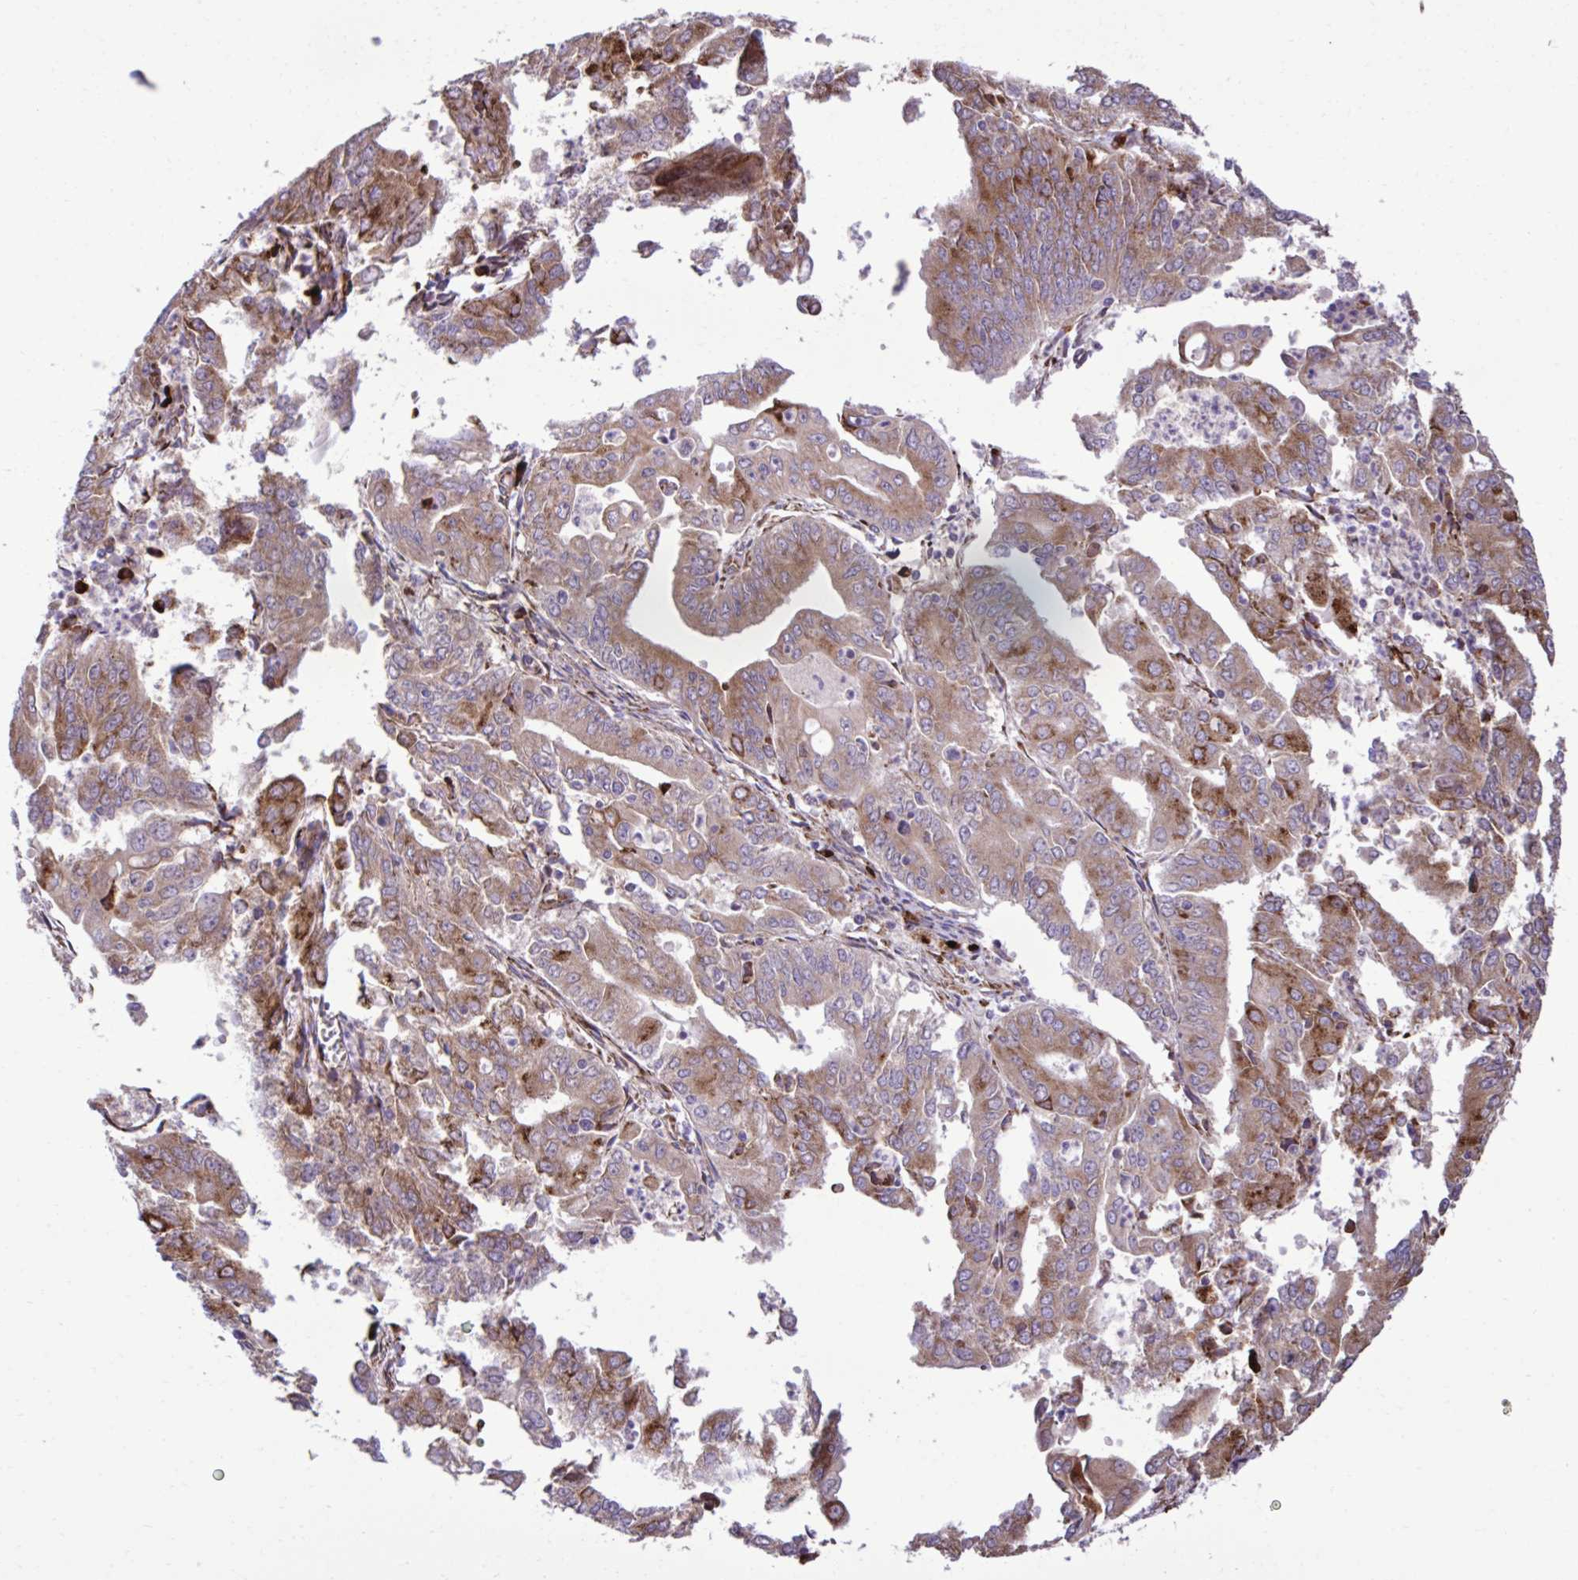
{"staining": {"intensity": "moderate", "quantity": ">75%", "location": "cytoplasmic/membranous"}, "tissue": "cervical cancer", "cell_type": "Tumor cells", "image_type": "cancer", "snomed": [{"axis": "morphology", "description": "Adenocarcinoma, NOS"}, {"axis": "topography", "description": "Cervix"}], "caption": "A brown stain shows moderate cytoplasmic/membranous positivity of a protein in human adenocarcinoma (cervical) tumor cells. (Brightfield microscopy of DAB IHC at high magnification).", "gene": "LIMS1", "patient": {"sex": "female", "age": 56}}